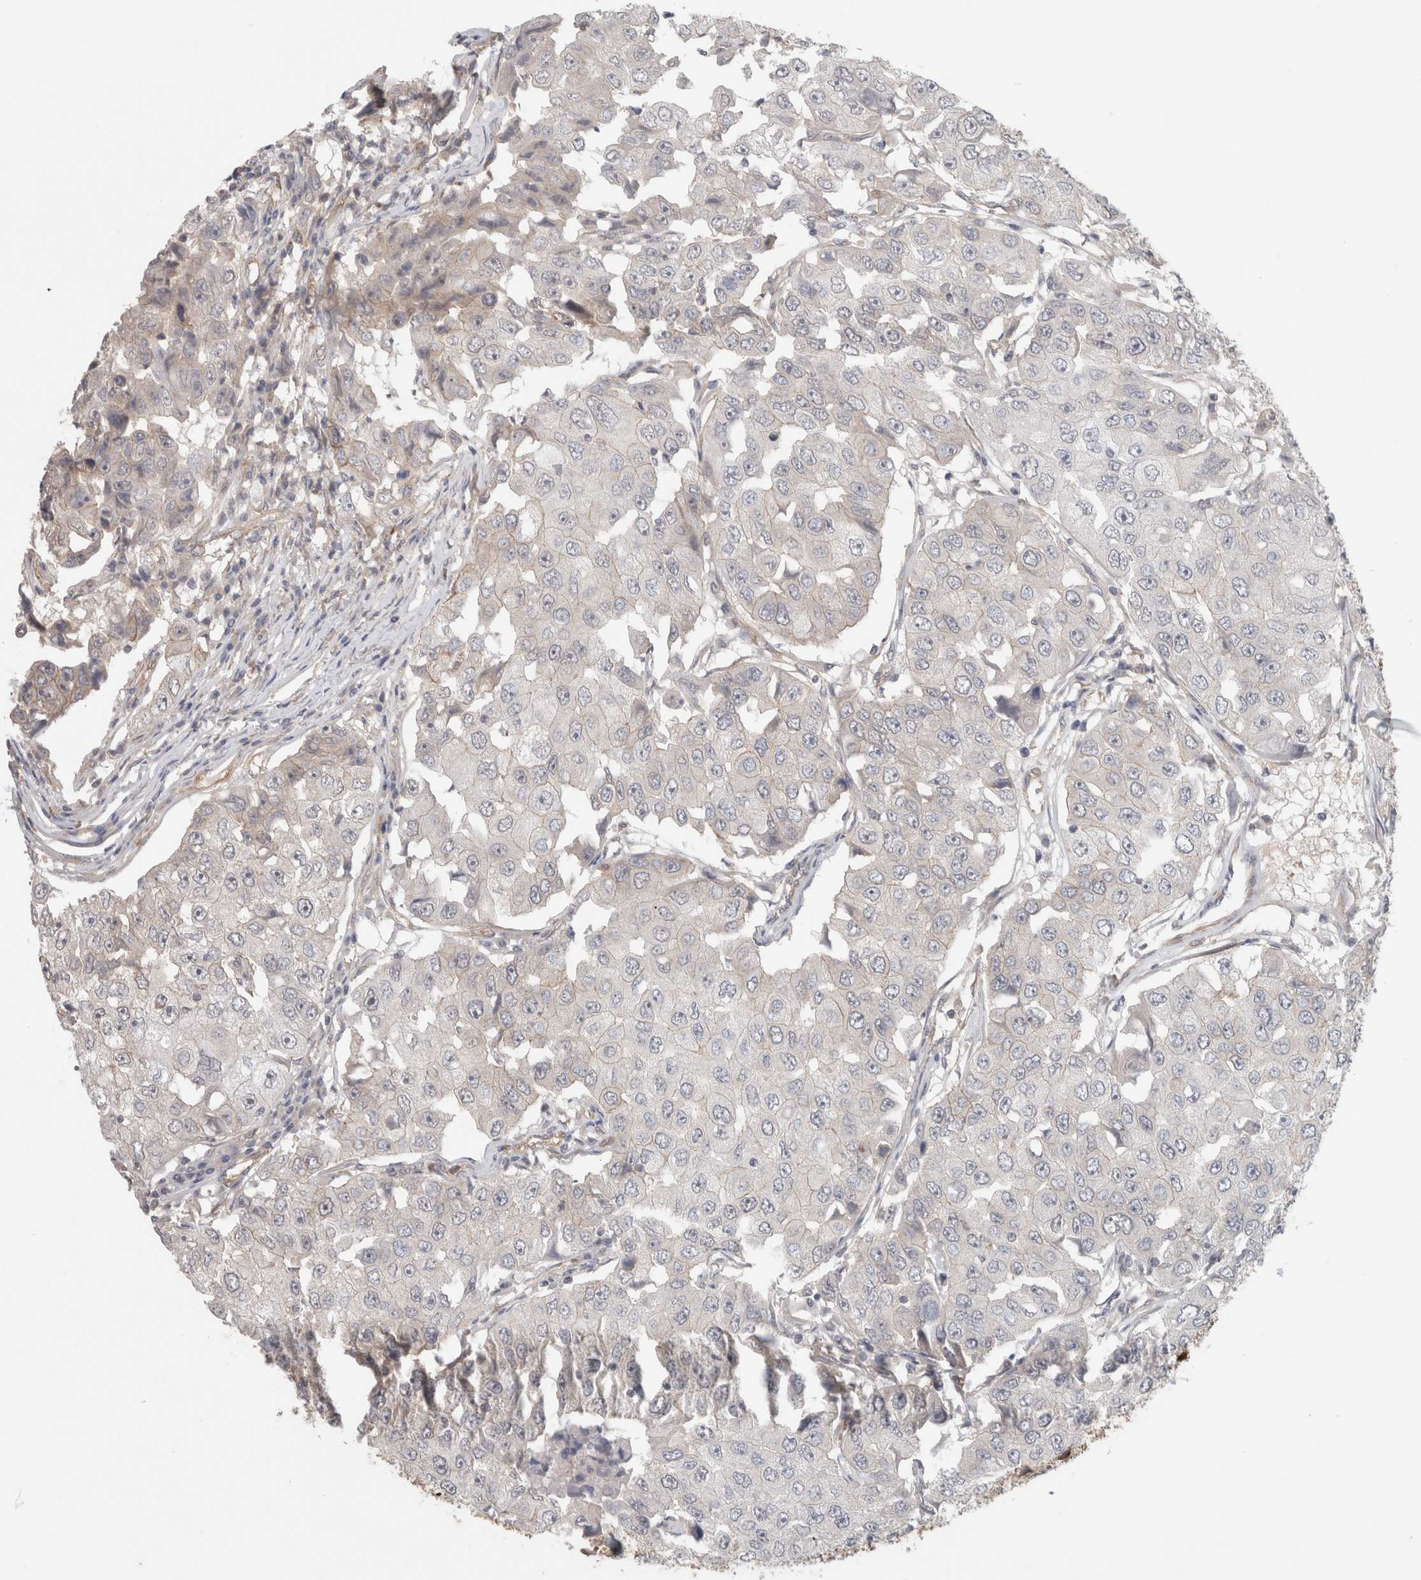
{"staining": {"intensity": "negative", "quantity": "none", "location": "none"}, "tissue": "breast cancer", "cell_type": "Tumor cells", "image_type": "cancer", "snomed": [{"axis": "morphology", "description": "Duct carcinoma"}, {"axis": "topography", "description": "Breast"}], "caption": "Tumor cells show no significant protein positivity in breast cancer (intraductal carcinoma).", "gene": "RASAL2", "patient": {"sex": "female", "age": 27}}